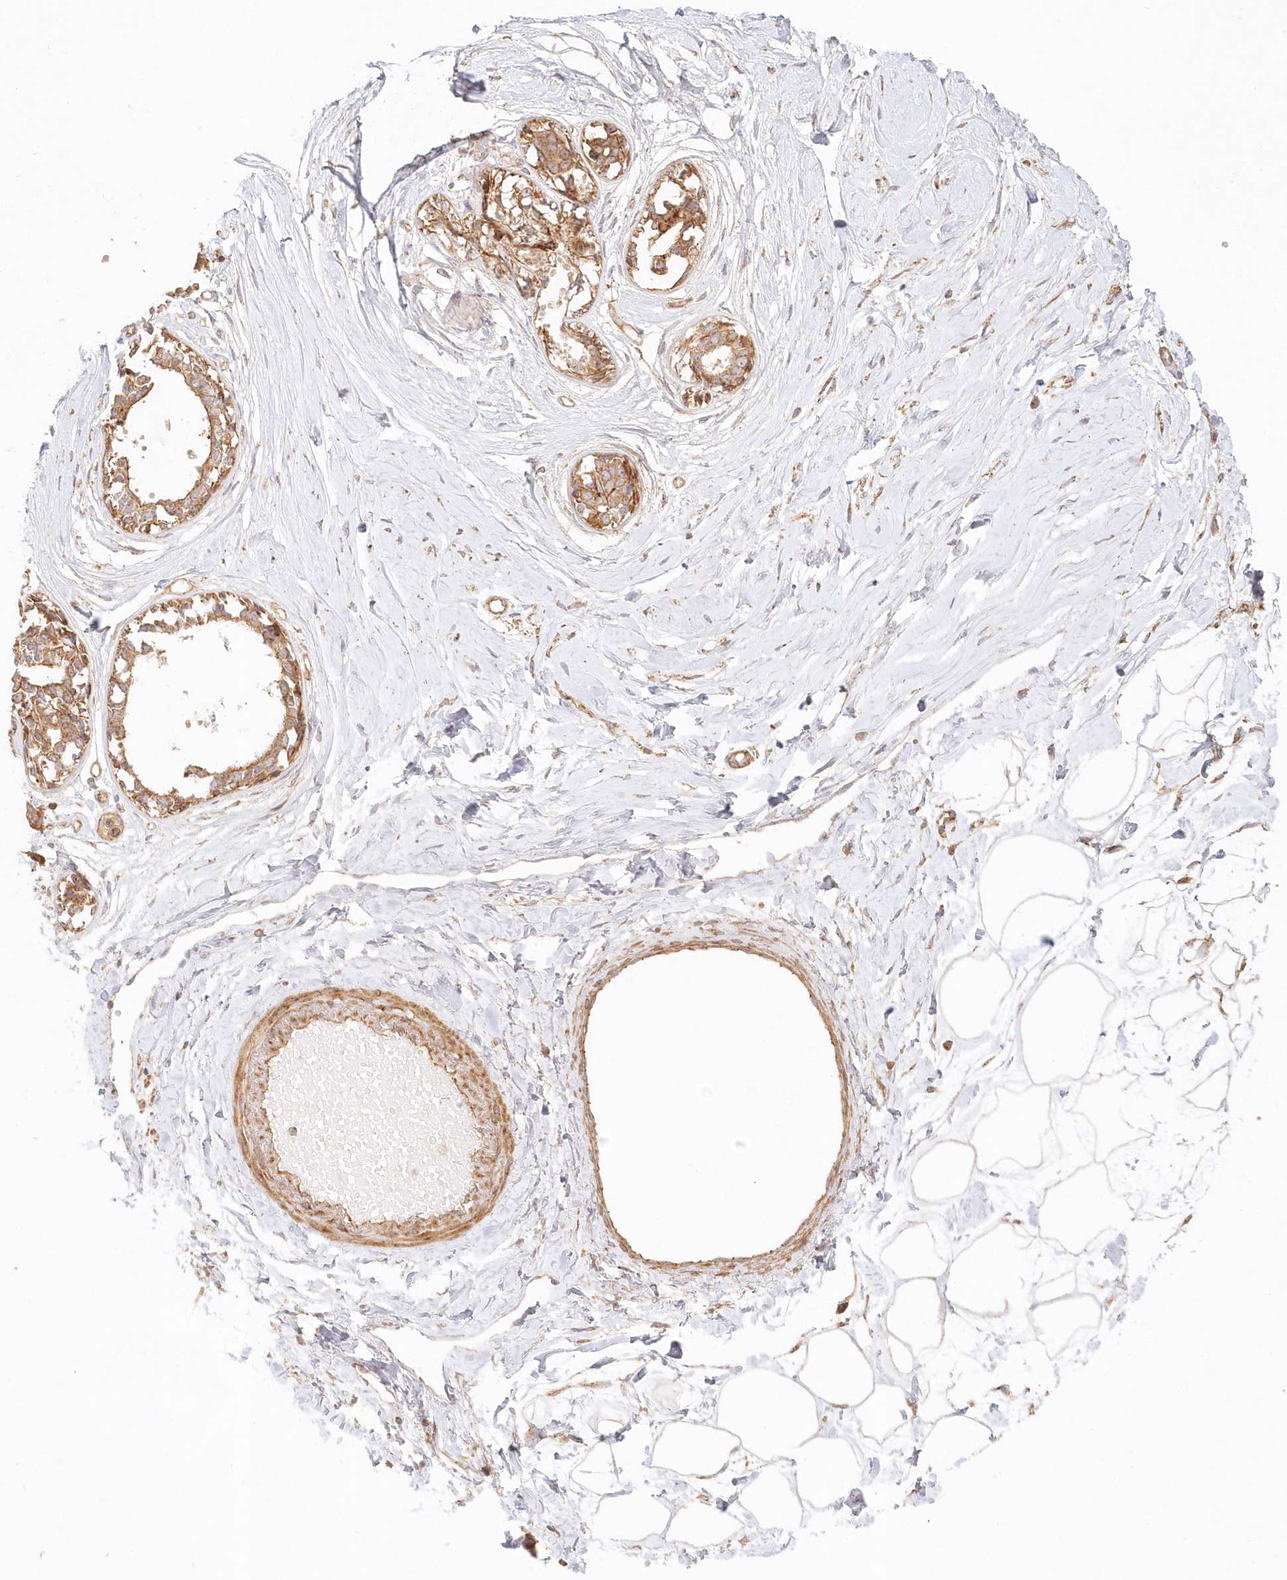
{"staining": {"intensity": "moderate", "quantity": ">75%", "location": "cytoplasmic/membranous"}, "tissue": "breast", "cell_type": "Adipocytes", "image_type": "normal", "snomed": [{"axis": "morphology", "description": "Normal tissue, NOS"}, {"axis": "topography", "description": "Breast"}], "caption": "Adipocytes exhibit medium levels of moderate cytoplasmic/membranous expression in about >75% of cells in benign breast. (DAB (3,3'-diaminobenzidine) IHC, brown staining for protein, blue staining for nuclei).", "gene": "KIAA0232", "patient": {"sex": "female", "age": 45}}